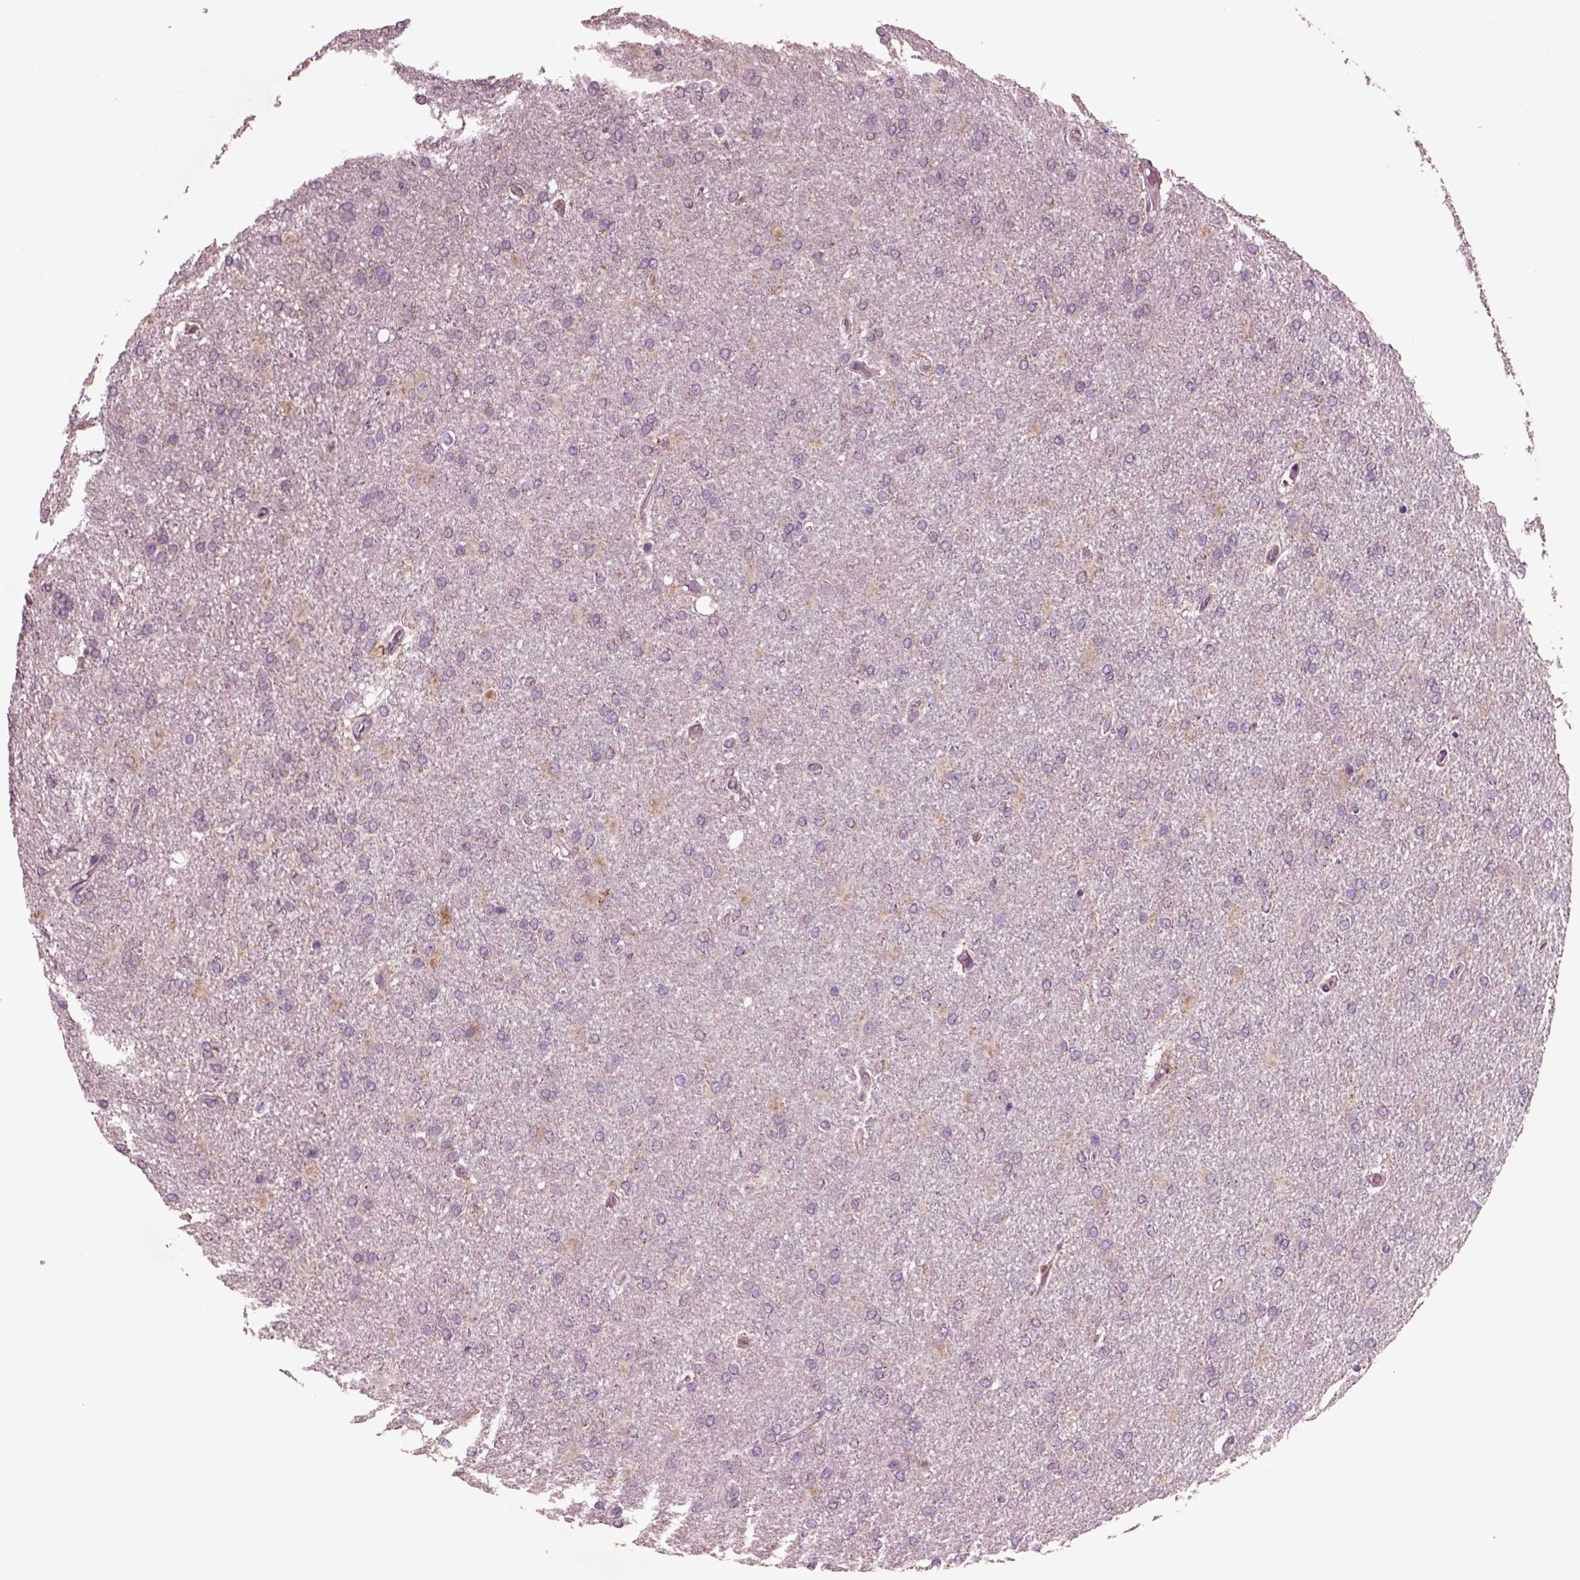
{"staining": {"intensity": "weak", "quantity": "<25%", "location": "cytoplasmic/membranous"}, "tissue": "glioma", "cell_type": "Tumor cells", "image_type": "cancer", "snomed": [{"axis": "morphology", "description": "Glioma, malignant, High grade"}, {"axis": "topography", "description": "Cerebral cortex"}], "caption": "Tumor cells are negative for protein expression in human glioma.", "gene": "AP4M1", "patient": {"sex": "male", "age": 70}}